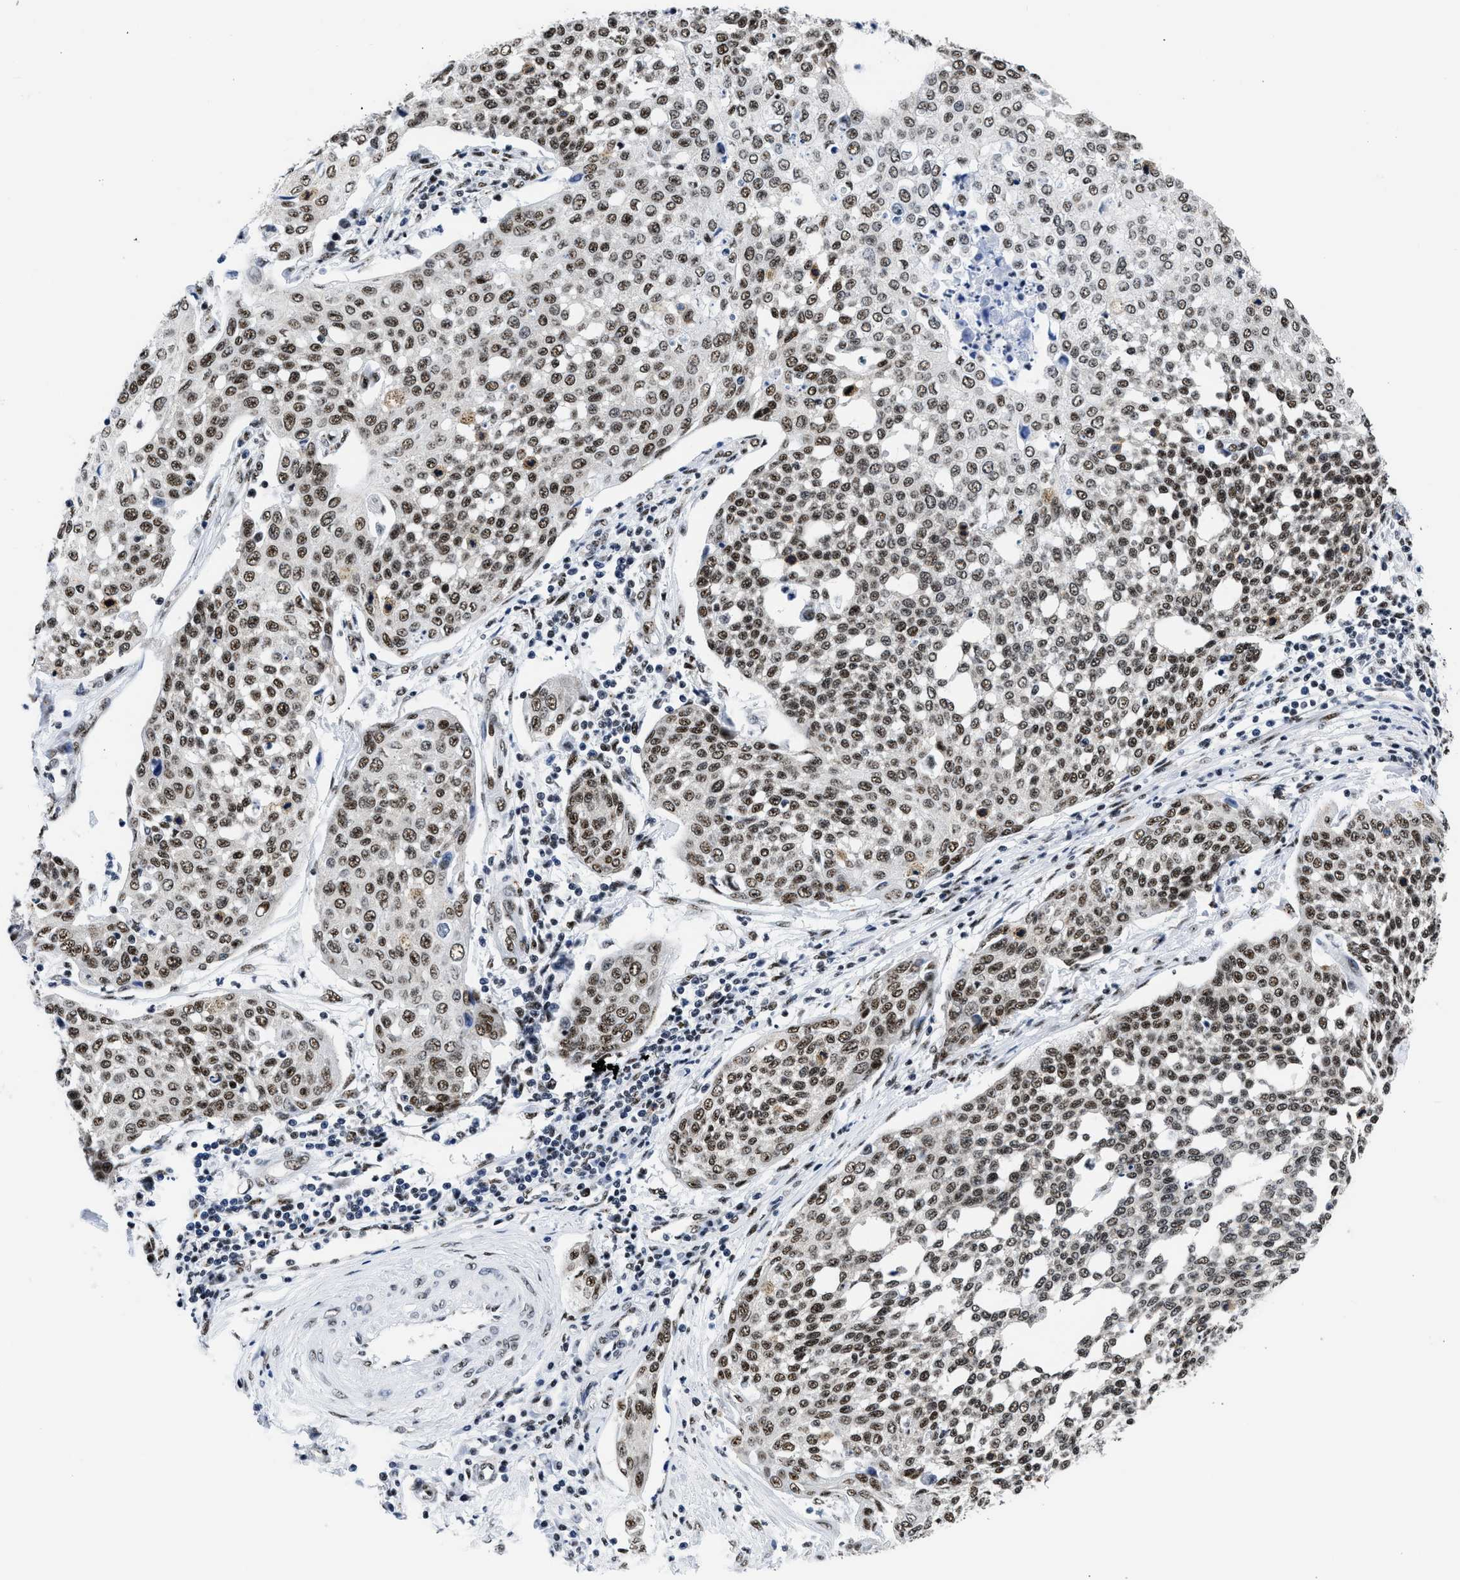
{"staining": {"intensity": "strong", "quantity": ">75%", "location": "nuclear"}, "tissue": "cervical cancer", "cell_type": "Tumor cells", "image_type": "cancer", "snomed": [{"axis": "morphology", "description": "Squamous cell carcinoma, NOS"}, {"axis": "topography", "description": "Cervix"}], "caption": "Immunohistochemical staining of cervical cancer (squamous cell carcinoma) displays strong nuclear protein expression in about >75% of tumor cells.", "gene": "RBM8A", "patient": {"sex": "female", "age": 34}}